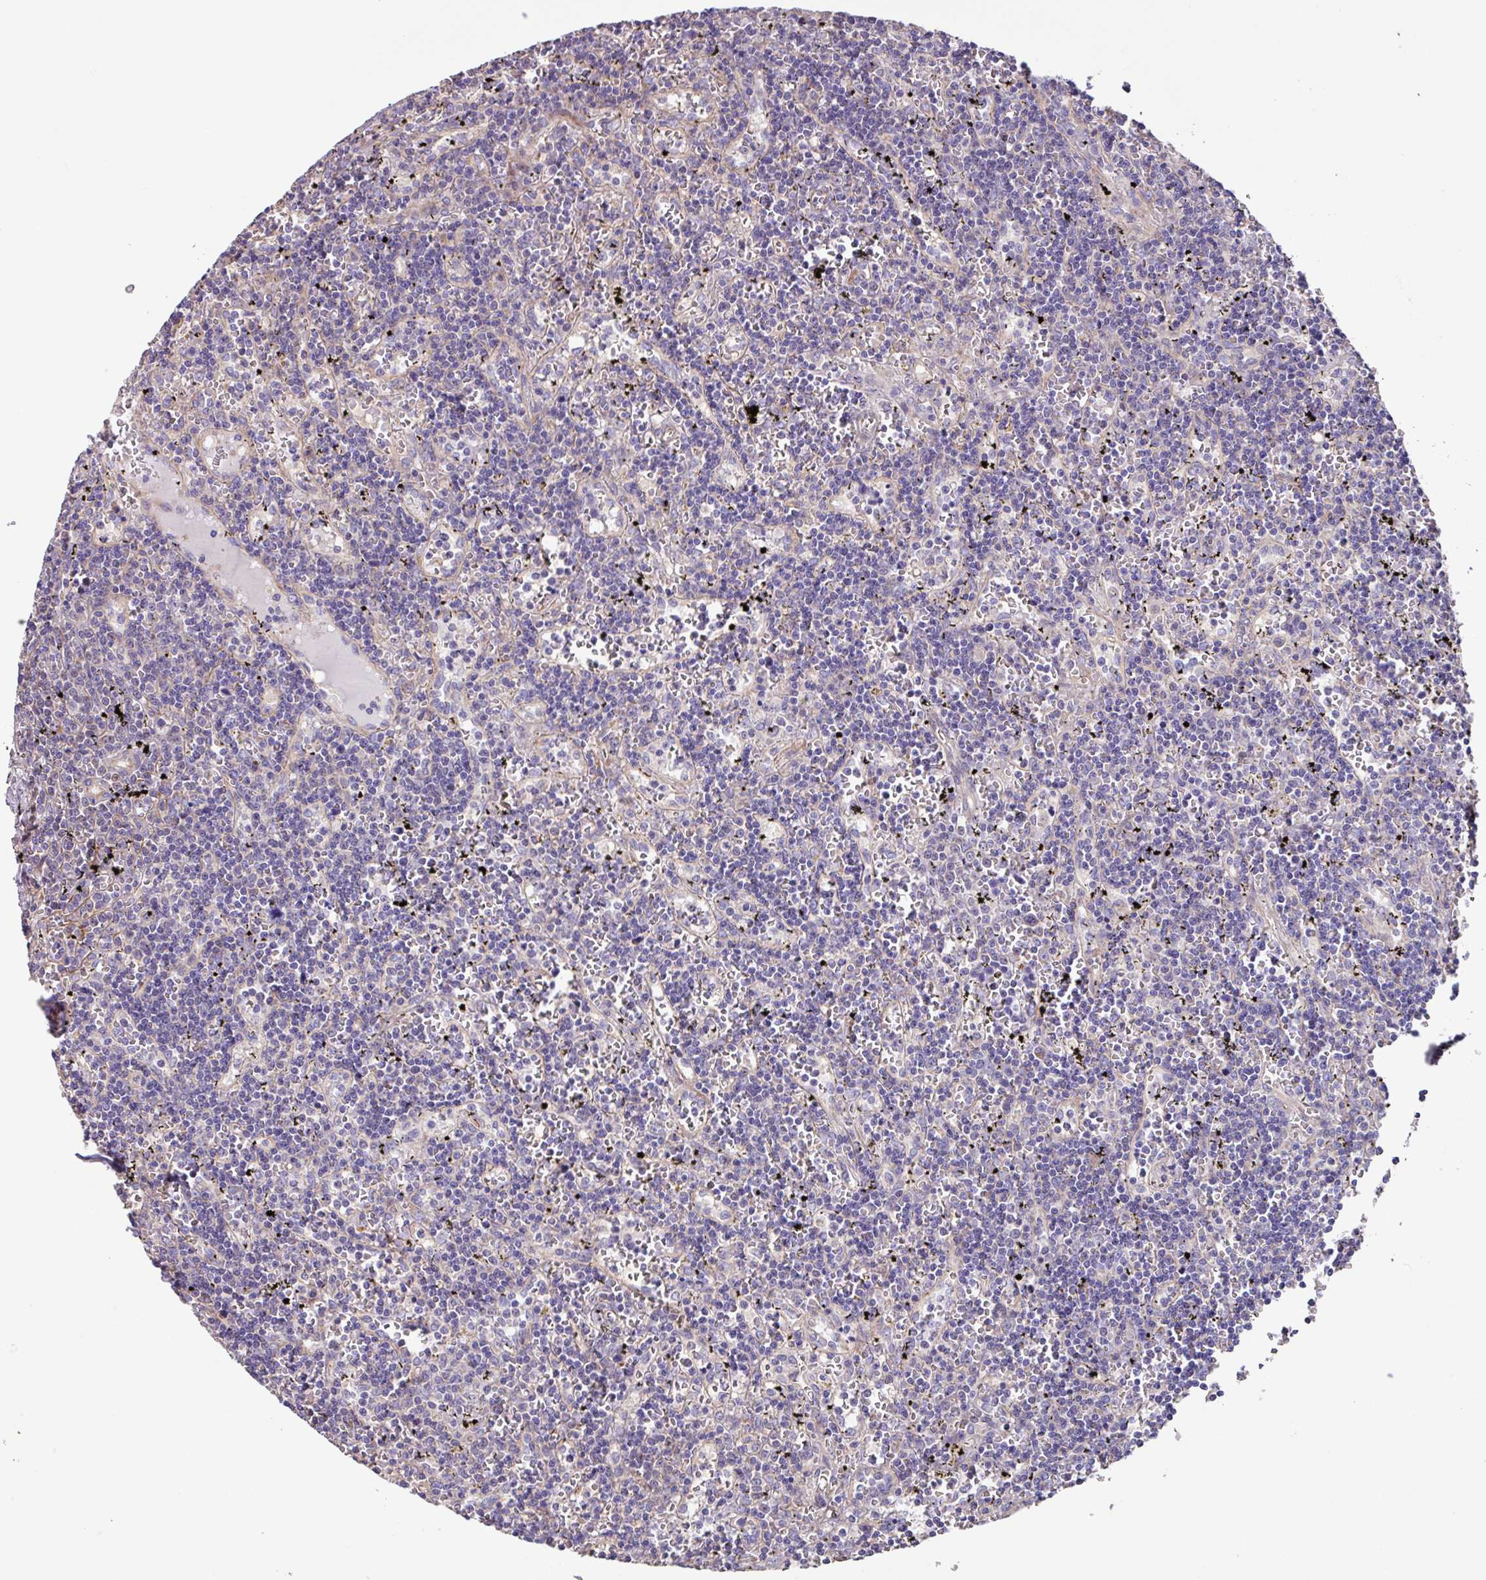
{"staining": {"intensity": "negative", "quantity": "none", "location": "none"}, "tissue": "lymphoma", "cell_type": "Tumor cells", "image_type": "cancer", "snomed": [{"axis": "morphology", "description": "Malignant lymphoma, non-Hodgkin's type, Low grade"}, {"axis": "topography", "description": "Spleen"}], "caption": "Tumor cells show no significant positivity in malignant lymphoma, non-Hodgkin's type (low-grade).", "gene": "MRRF", "patient": {"sex": "male", "age": 60}}